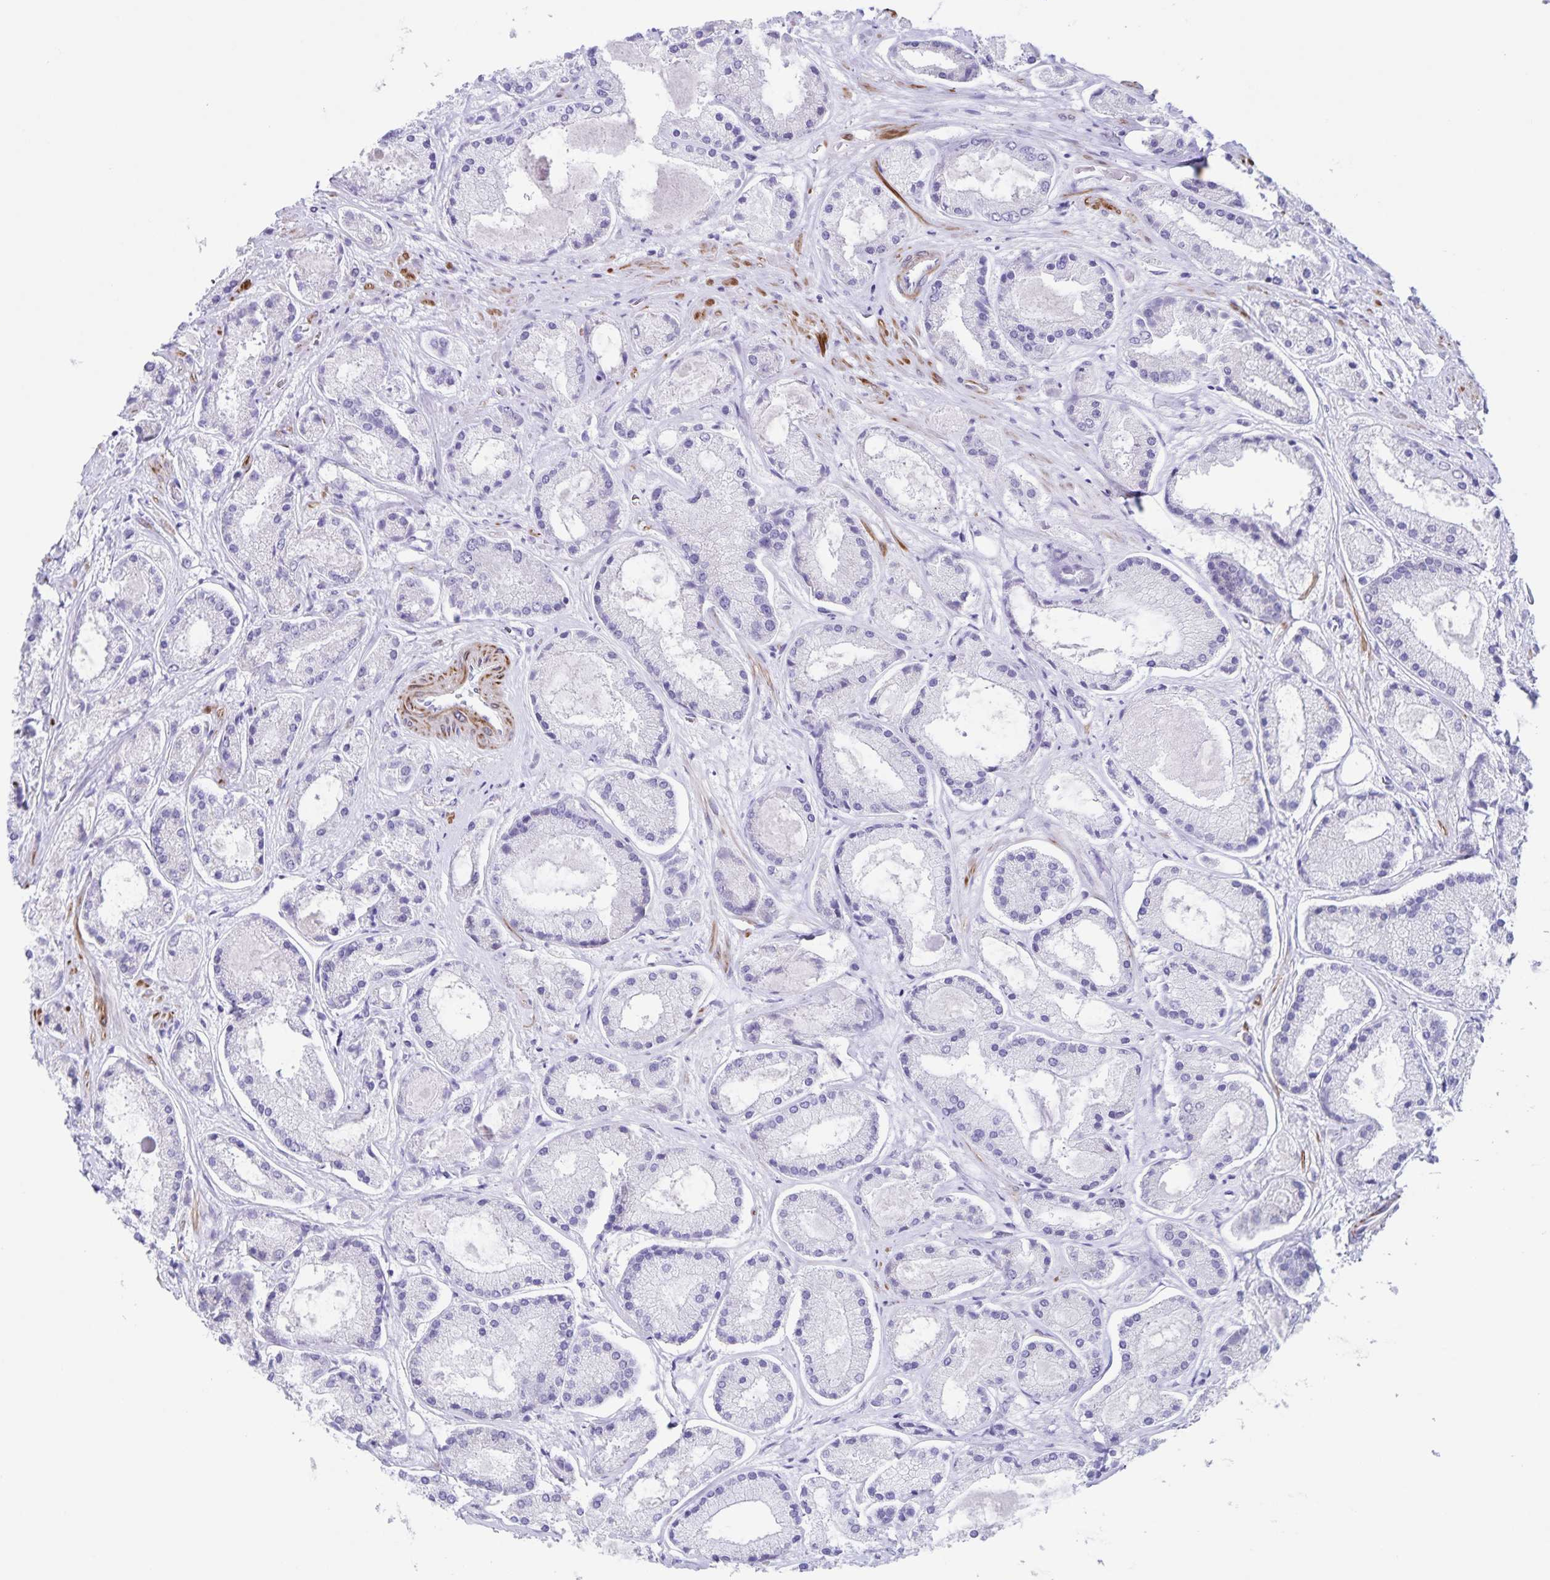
{"staining": {"intensity": "negative", "quantity": "none", "location": "none"}, "tissue": "prostate cancer", "cell_type": "Tumor cells", "image_type": "cancer", "snomed": [{"axis": "morphology", "description": "Adenocarcinoma, High grade"}, {"axis": "topography", "description": "Prostate"}], "caption": "Tumor cells are negative for protein expression in human prostate cancer (adenocarcinoma (high-grade)). The staining was performed using DAB (3,3'-diaminobenzidine) to visualize the protein expression in brown, while the nuclei were stained in blue with hematoxylin (Magnification: 20x).", "gene": "SYNM", "patient": {"sex": "male", "age": 67}}